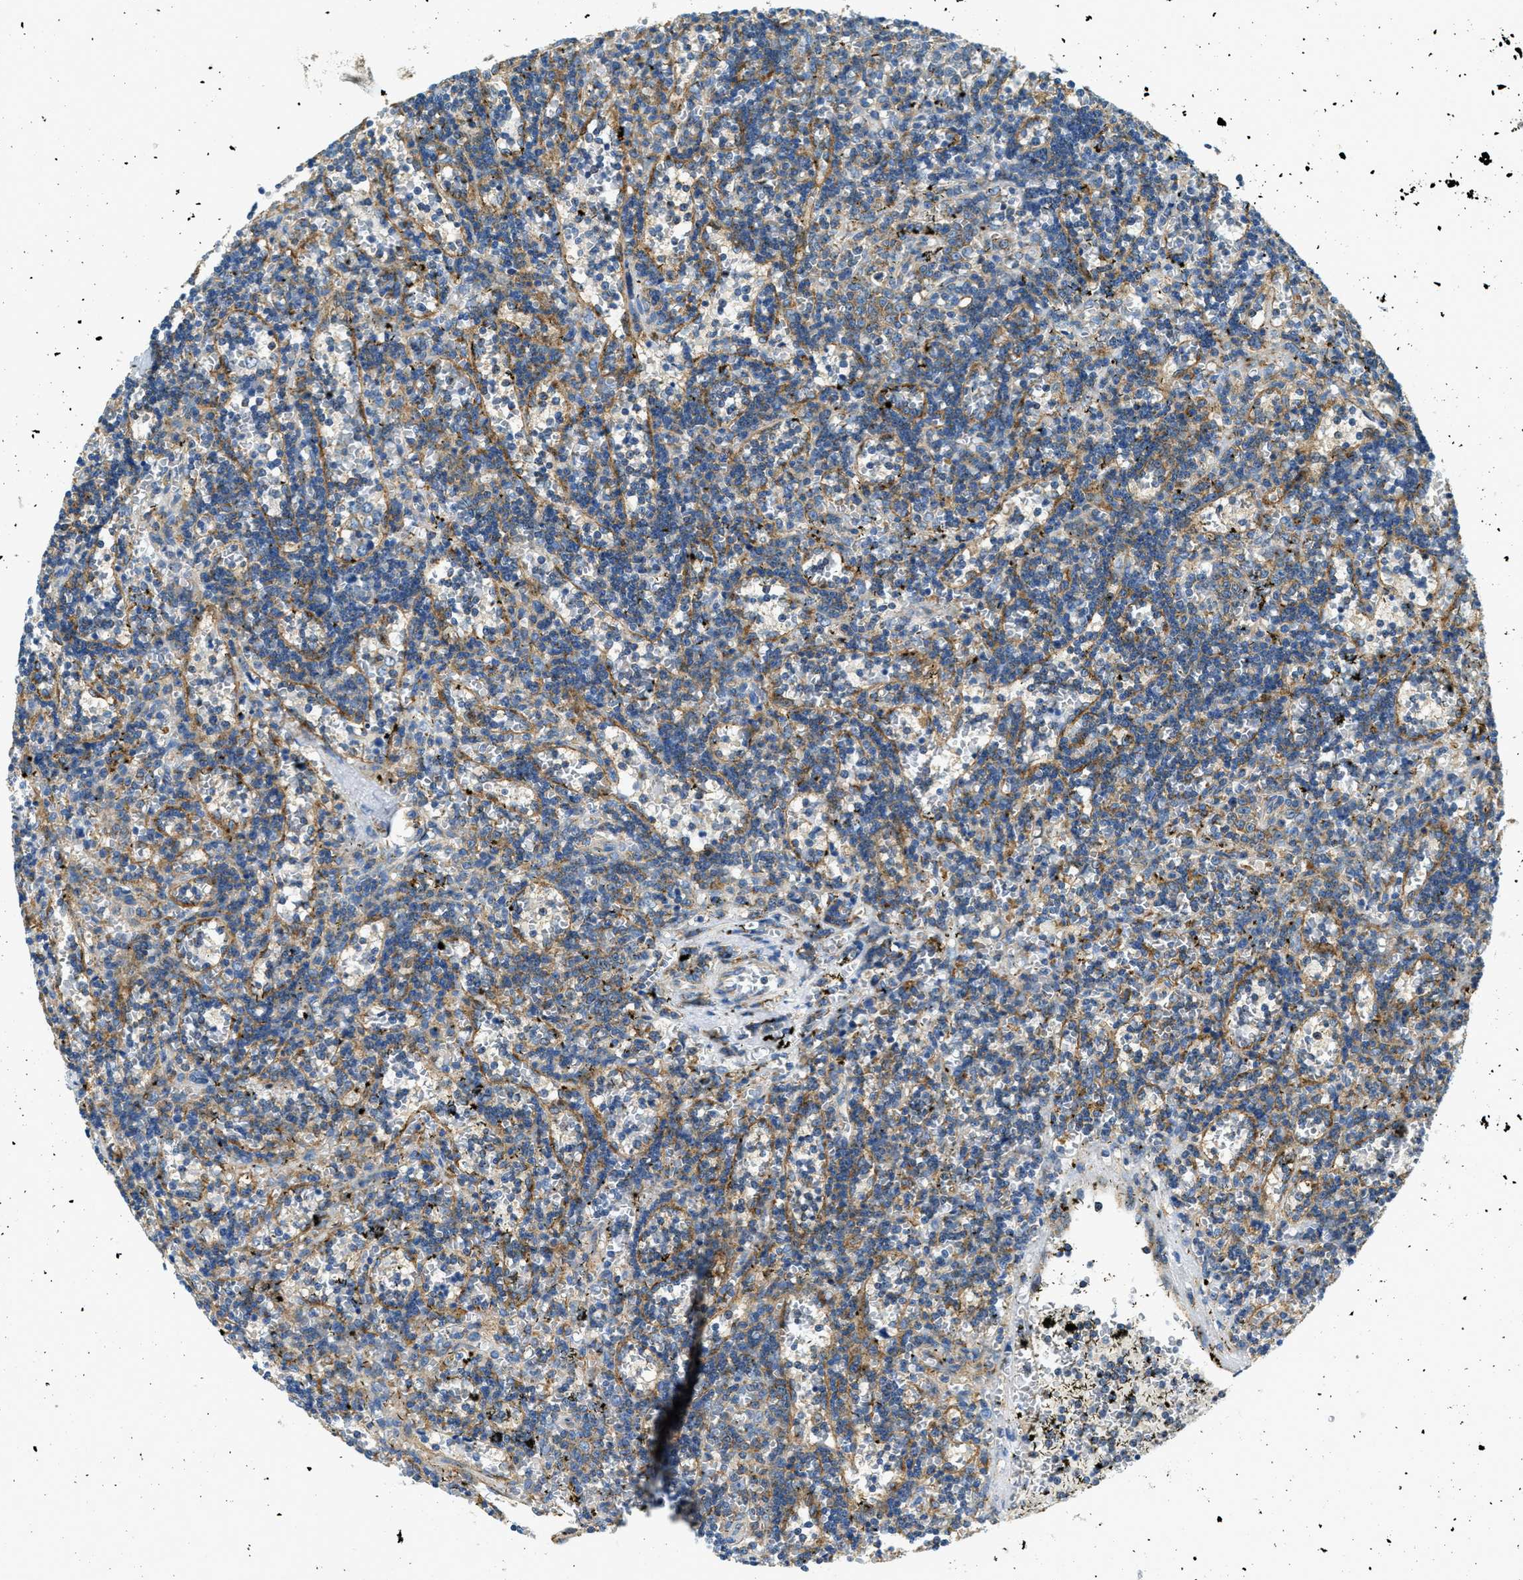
{"staining": {"intensity": "moderate", "quantity": "25%-75%", "location": "cytoplasmic/membranous"}, "tissue": "lymphoma", "cell_type": "Tumor cells", "image_type": "cancer", "snomed": [{"axis": "morphology", "description": "Malignant lymphoma, non-Hodgkin's type, Low grade"}, {"axis": "topography", "description": "Spleen"}], "caption": "The image reveals immunohistochemical staining of lymphoma. There is moderate cytoplasmic/membranous expression is seen in approximately 25%-75% of tumor cells.", "gene": "AP2B1", "patient": {"sex": "male", "age": 60}}